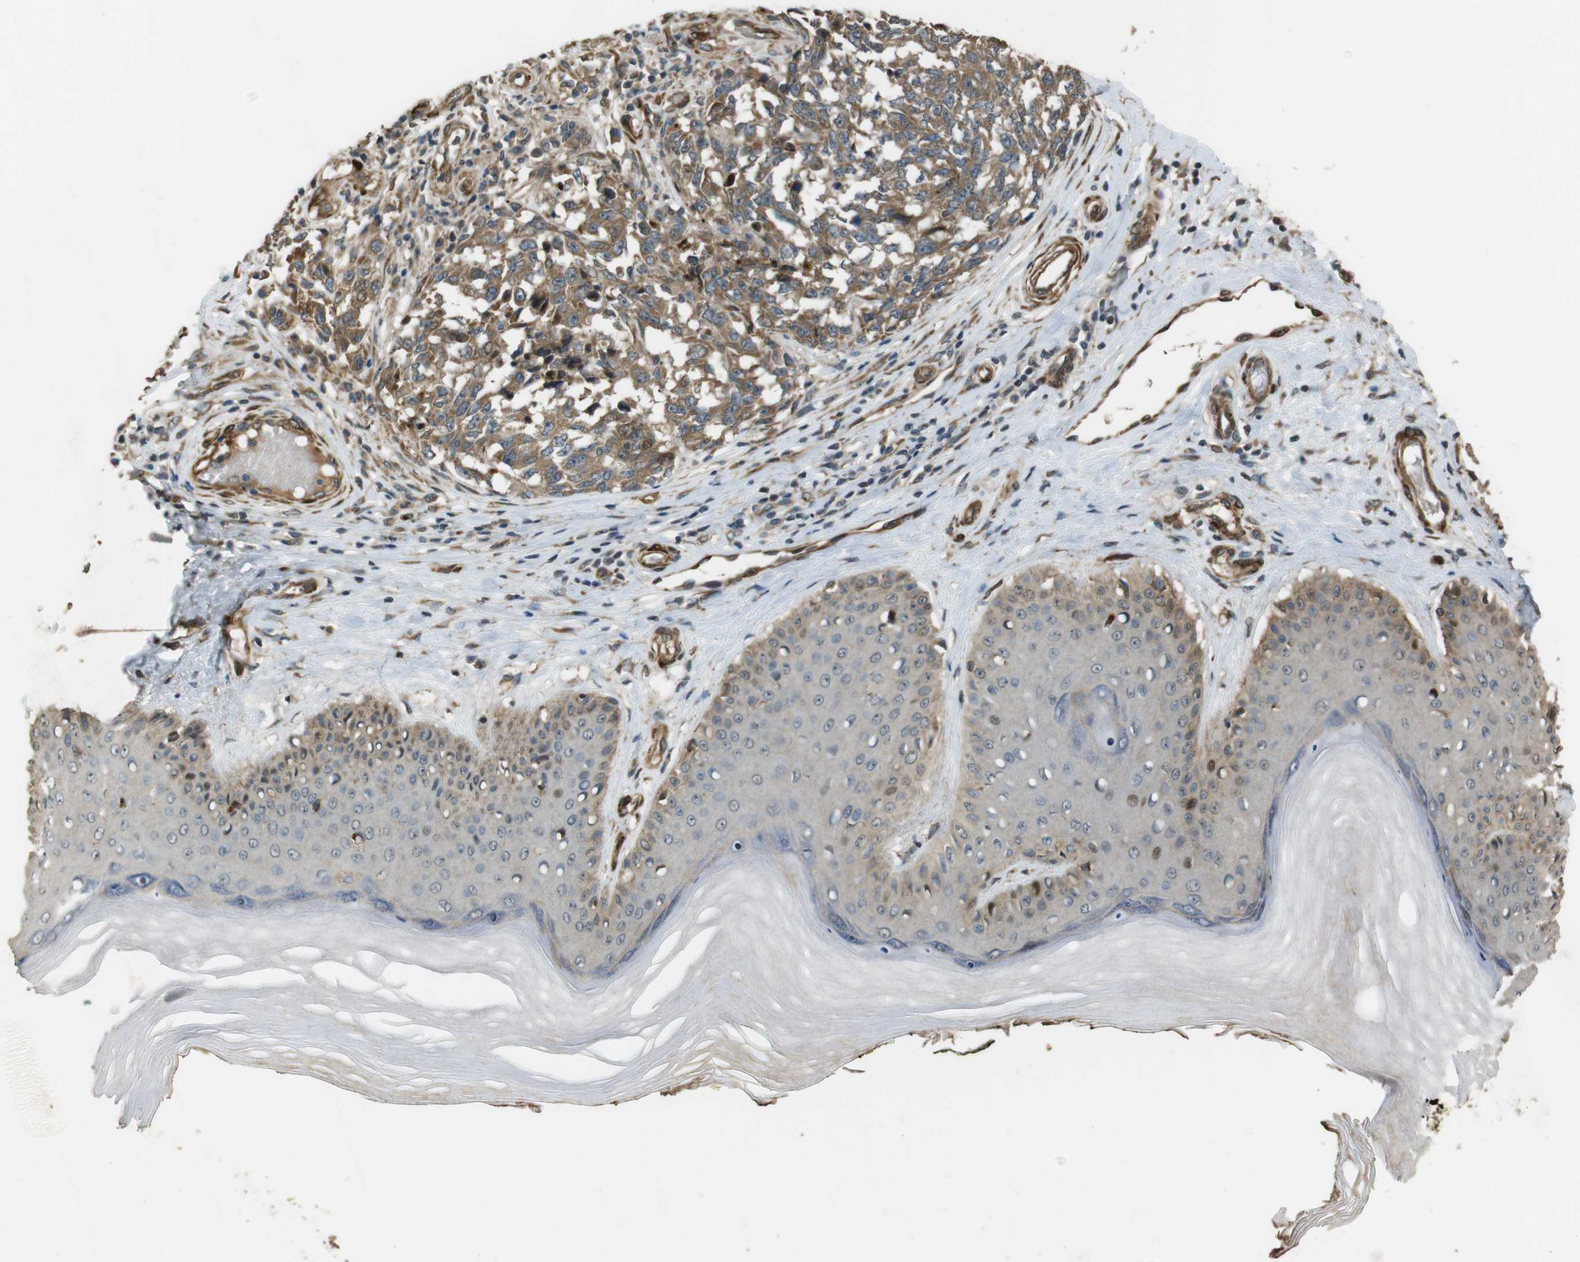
{"staining": {"intensity": "moderate", "quantity": ">75%", "location": "cytoplasmic/membranous"}, "tissue": "melanoma", "cell_type": "Tumor cells", "image_type": "cancer", "snomed": [{"axis": "morphology", "description": "Malignant melanoma, NOS"}, {"axis": "topography", "description": "Skin"}], "caption": "Human melanoma stained with a brown dye demonstrates moderate cytoplasmic/membranous positive staining in approximately >75% of tumor cells.", "gene": "MSRB3", "patient": {"sex": "female", "age": 64}}